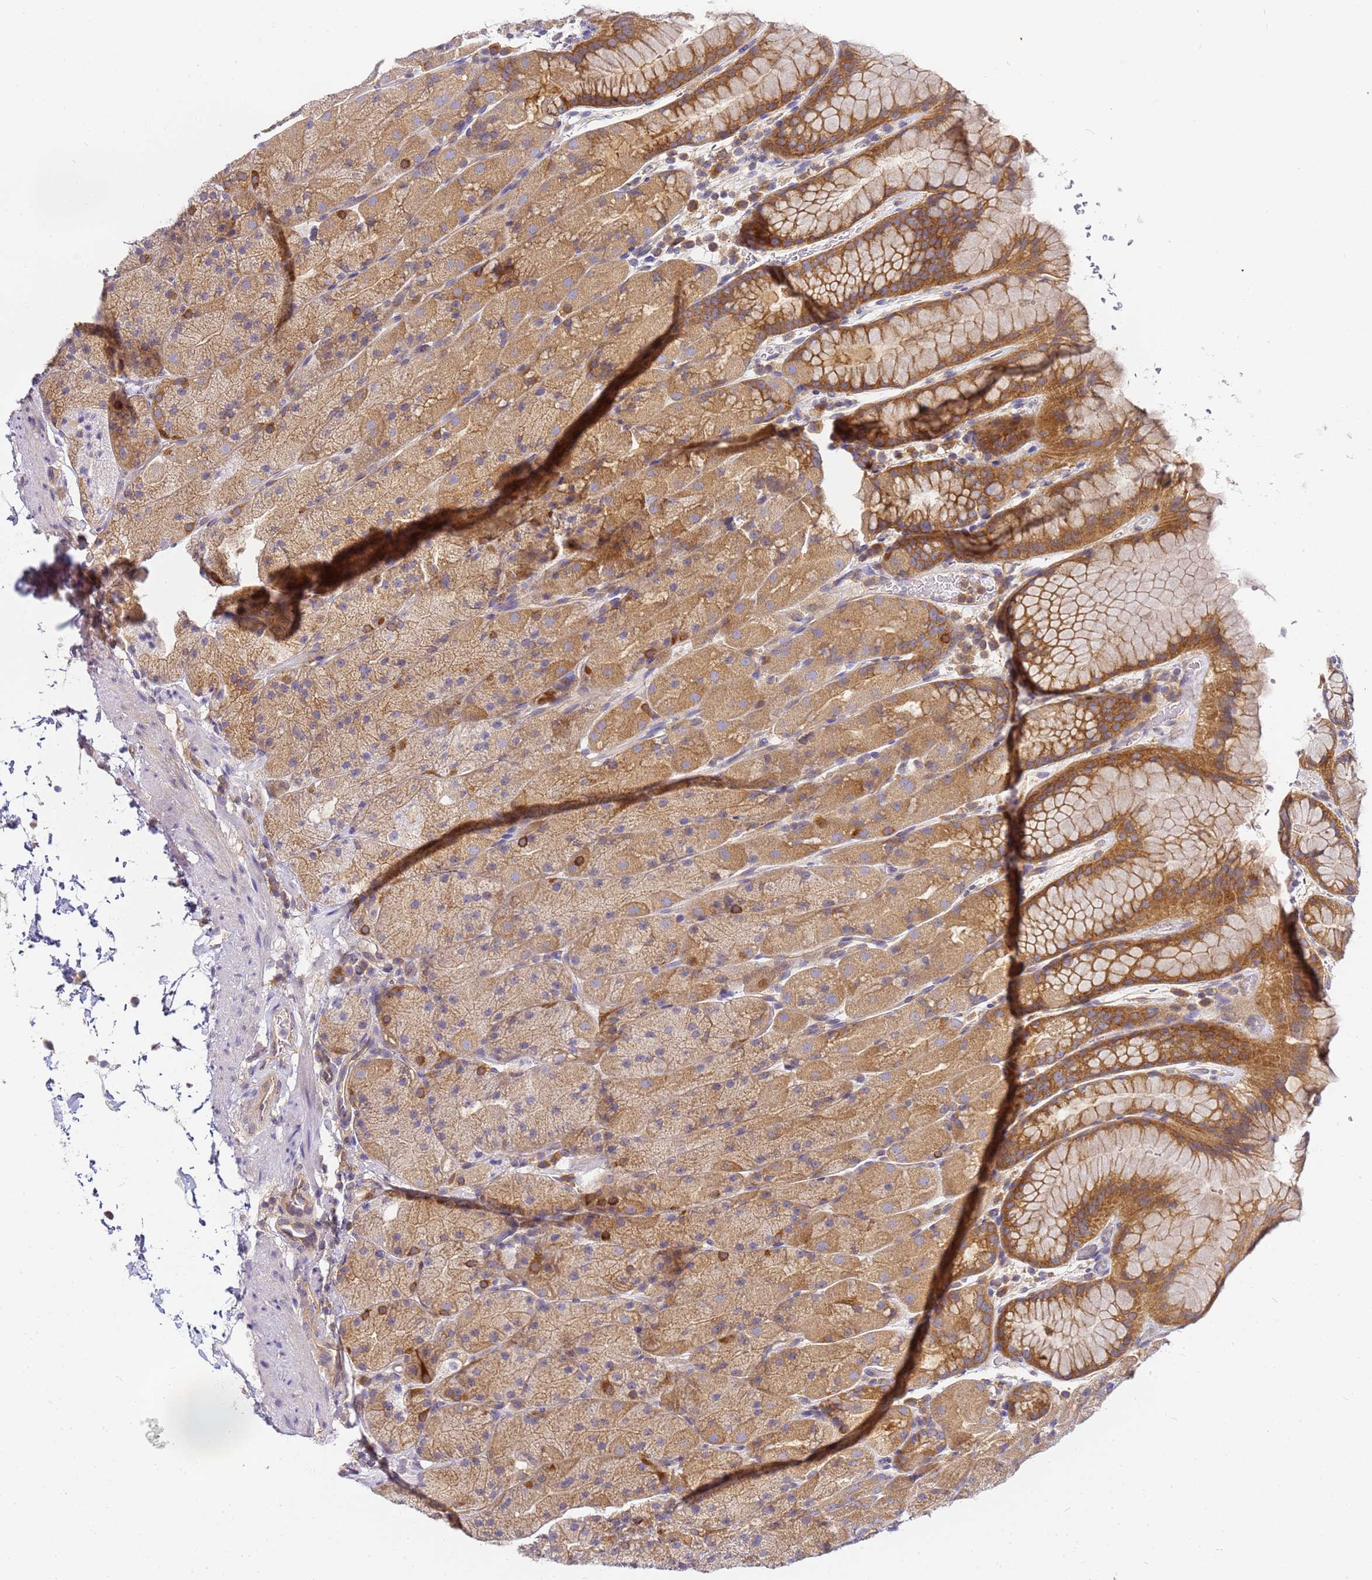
{"staining": {"intensity": "moderate", "quantity": "25%-75%", "location": "cytoplasmic/membranous"}, "tissue": "stomach", "cell_type": "Glandular cells", "image_type": "normal", "snomed": [{"axis": "morphology", "description": "Normal tissue, NOS"}, {"axis": "topography", "description": "Stomach, upper"}, {"axis": "topography", "description": "Stomach, lower"}], "caption": "Protein expression analysis of normal stomach shows moderate cytoplasmic/membranous positivity in approximately 25%-75% of glandular cells. (brown staining indicates protein expression, while blue staining denotes nuclei).", "gene": "CHM", "patient": {"sex": "male", "age": 67}}